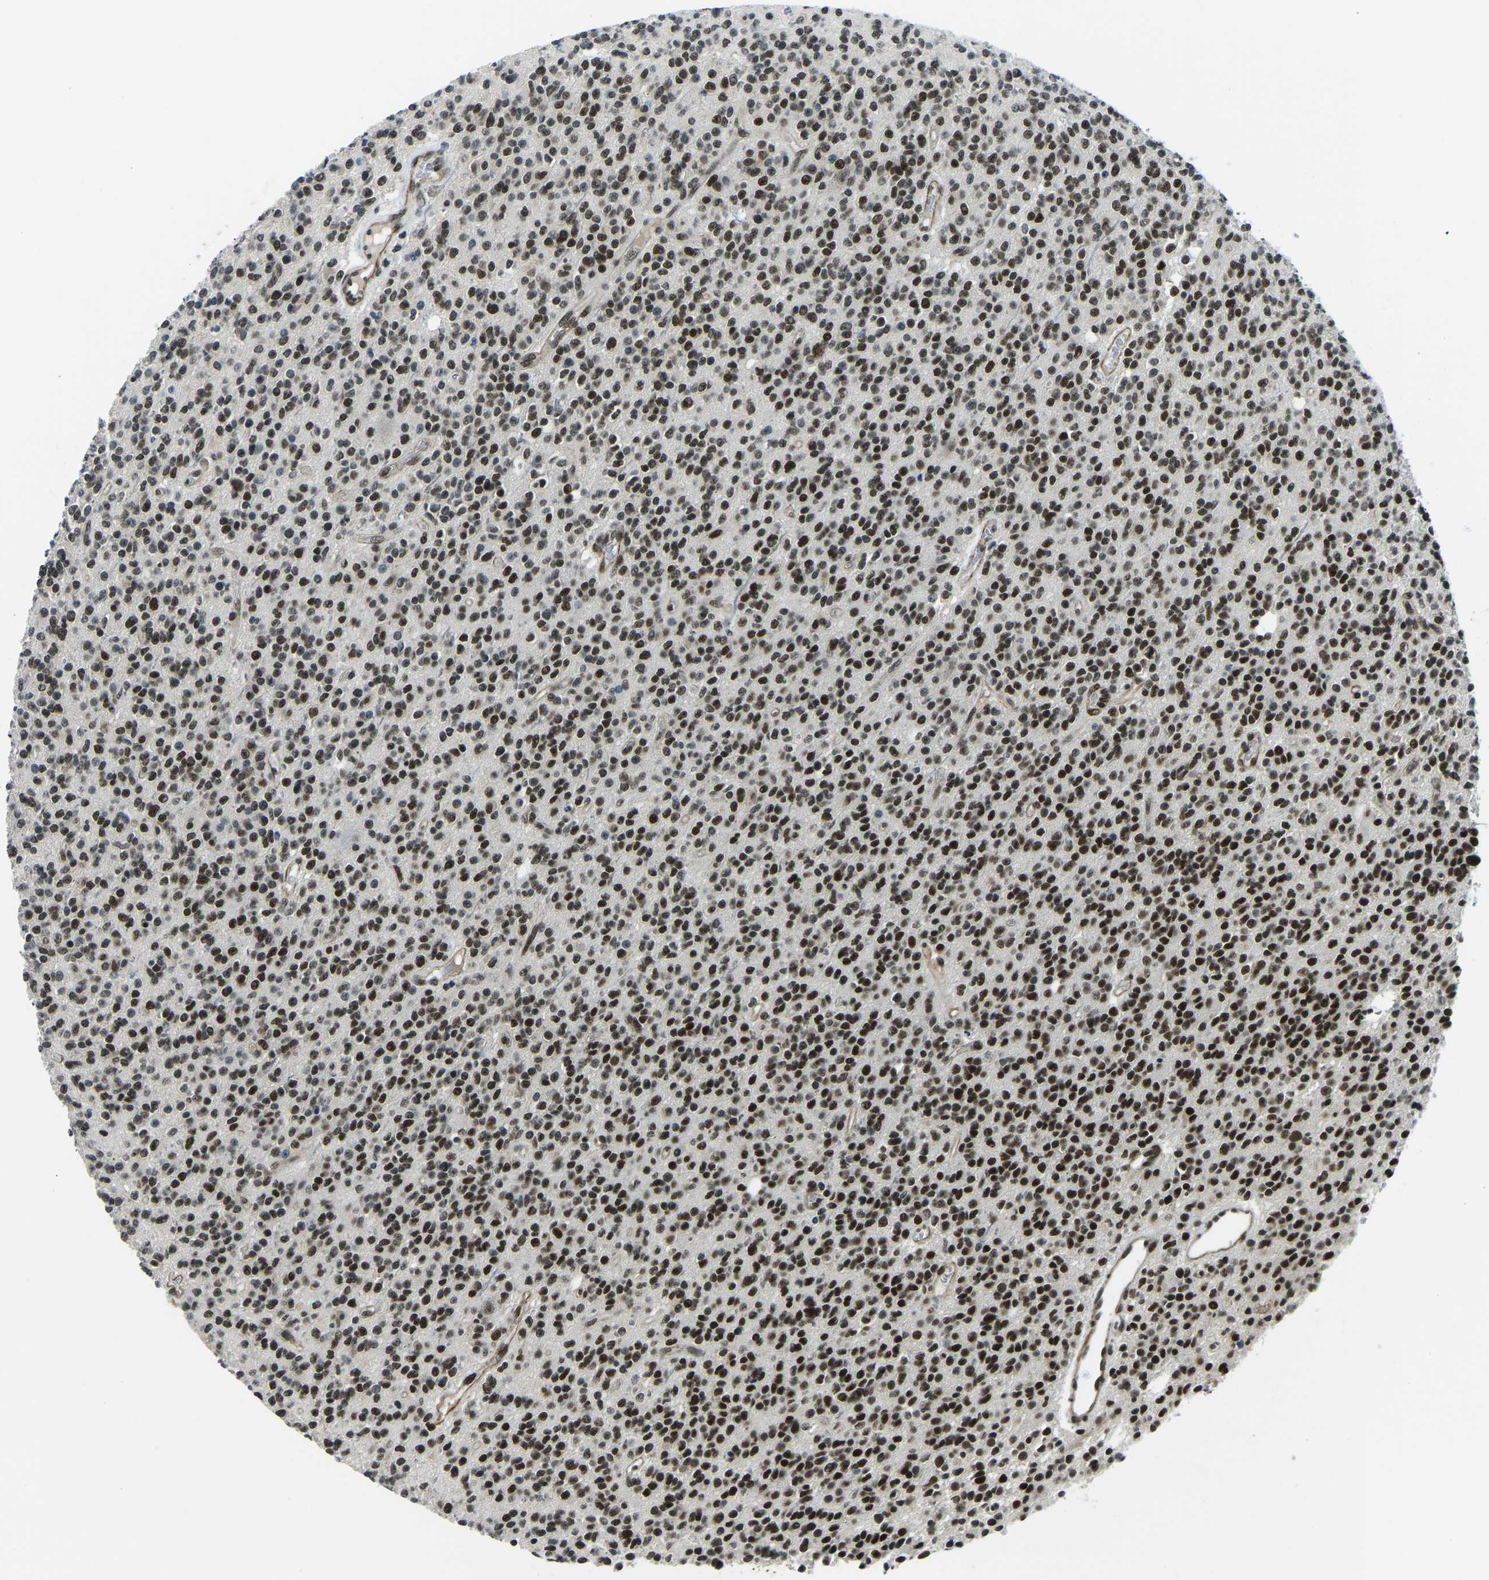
{"staining": {"intensity": "strong", "quantity": ">75%", "location": "nuclear"}, "tissue": "glioma", "cell_type": "Tumor cells", "image_type": "cancer", "snomed": [{"axis": "morphology", "description": "Glioma, malignant, High grade"}, {"axis": "topography", "description": "Brain"}], "caption": "IHC staining of glioma, which demonstrates high levels of strong nuclear positivity in approximately >75% of tumor cells indicating strong nuclear protein staining. The staining was performed using DAB (brown) for protein detection and nuclei were counterstained in hematoxylin (blue).", "gene": "PRCC", "patient": {"sex": "male", "age": 34}}